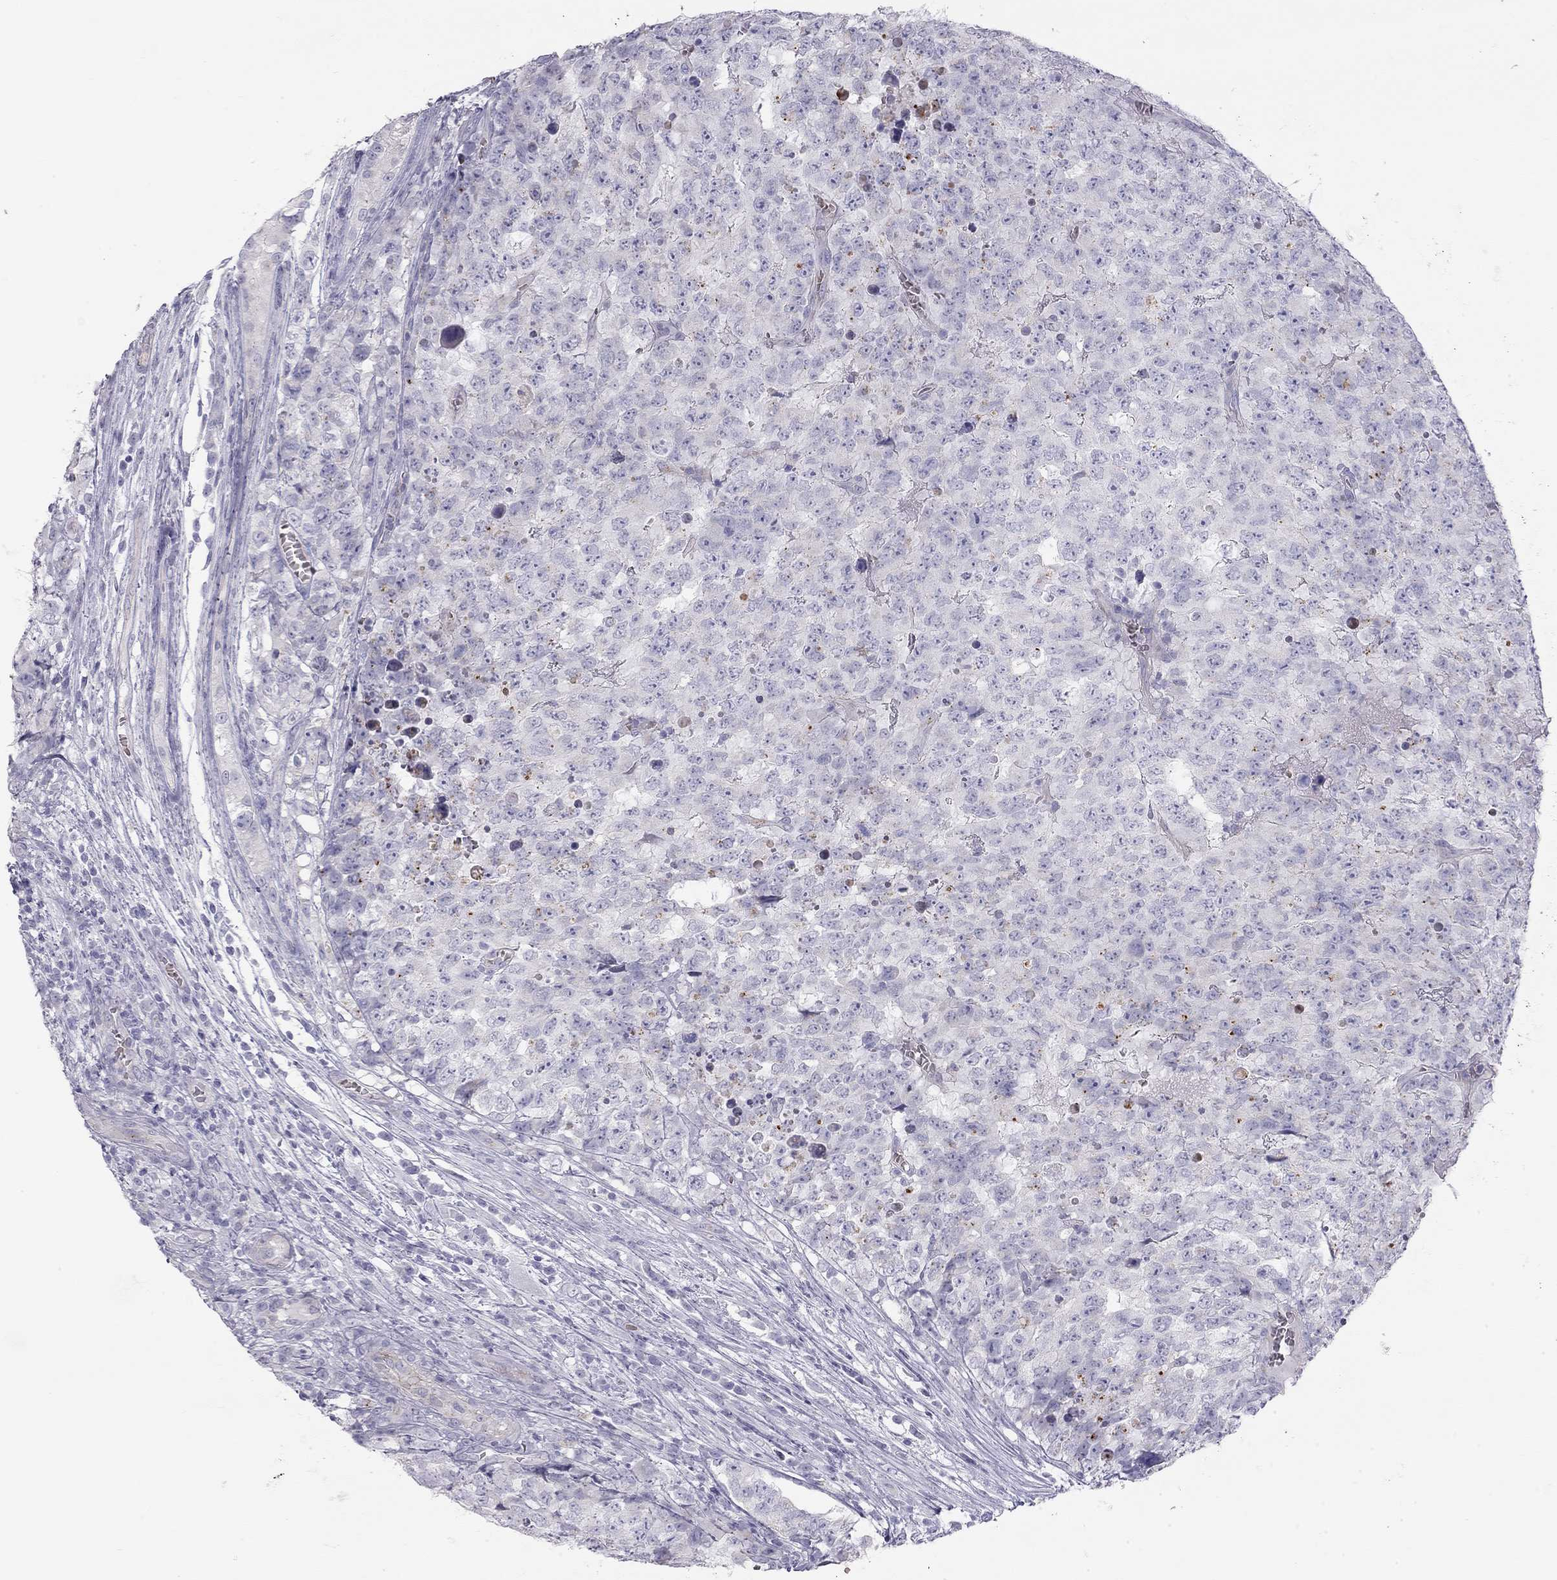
{"staining": {"intensity": "negative", "quantity": "none", "location": "none"}, "tissue": "testis cancer", "cell_type": "Tumor cells", "image_type": "cancer", "snomed": [{"axis": "morphology", "description": "Carcinoma, Embryonal, NOS"}, {"axis": "topography", "description": "Testis"}], "caption": "High magnification brightfield microscopy of testis embryonal carcinoma stained with DAB (3,3'-diaminobenzidine) (brown) and counterstained with hematoxylin (blue): tumor cells show no significant expression.", "gene": "TDRD6", "patient": {"sex": "male", "age": 23}}